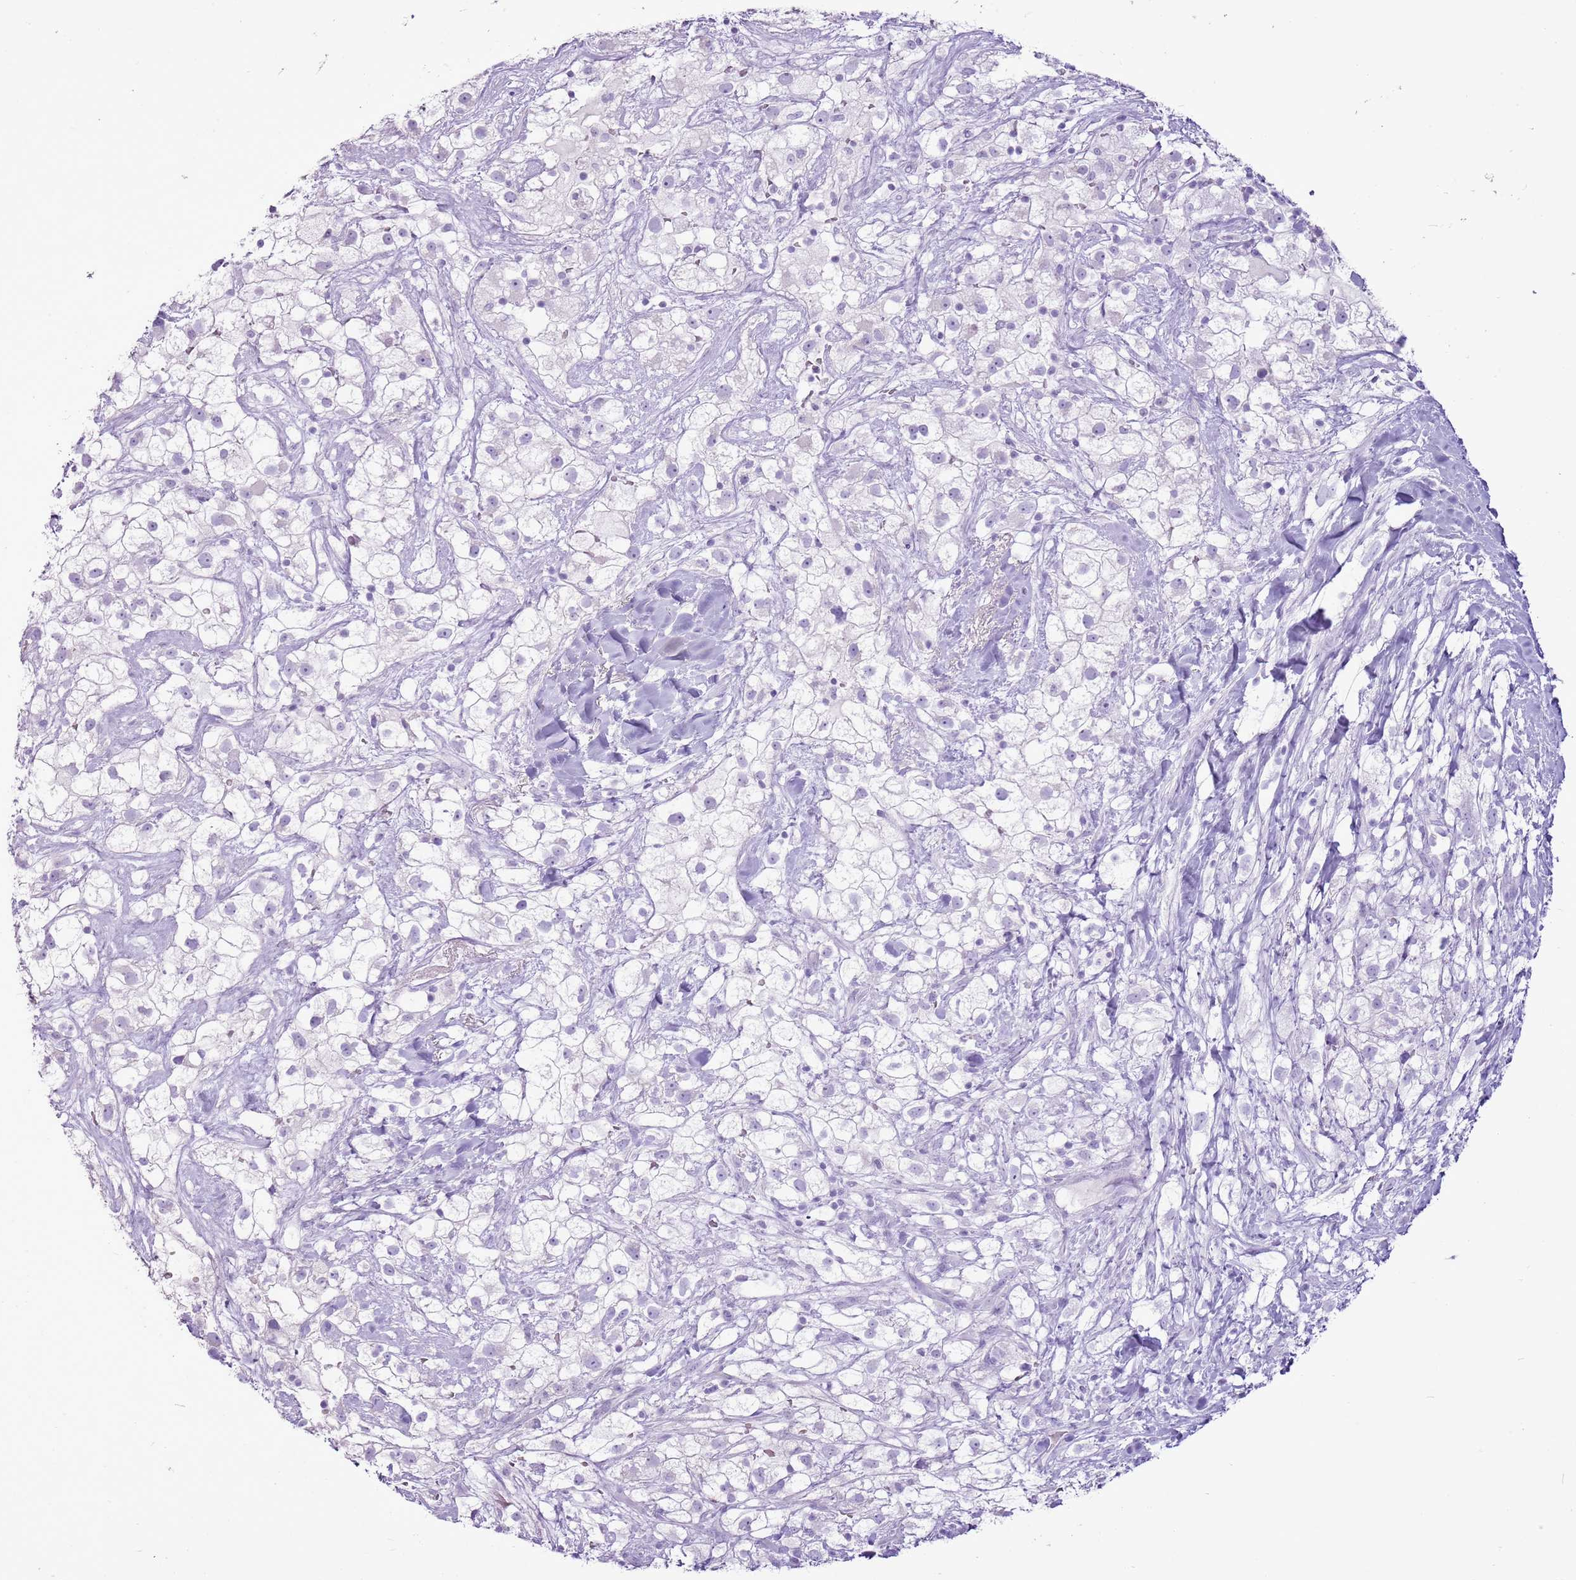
{"staining": {"intensity": "negative", "quantity": "none", "location": "none"}, "tissue": "renal cancer", "cell_type": "Tumor cells", "image_type": "cancer", "snomed": [{"axis": "morphology", "description": "Adenocarcinoma, NOS"}, {"axis": "topography", "description": "Kidney"}], "caption": "Immunohistochemistry (IHC) of adenocarcinoma (renal) displays no positivity in tumor cells.", "gene": "CNFN", "patient": {"sex": "male", "age": 59}}